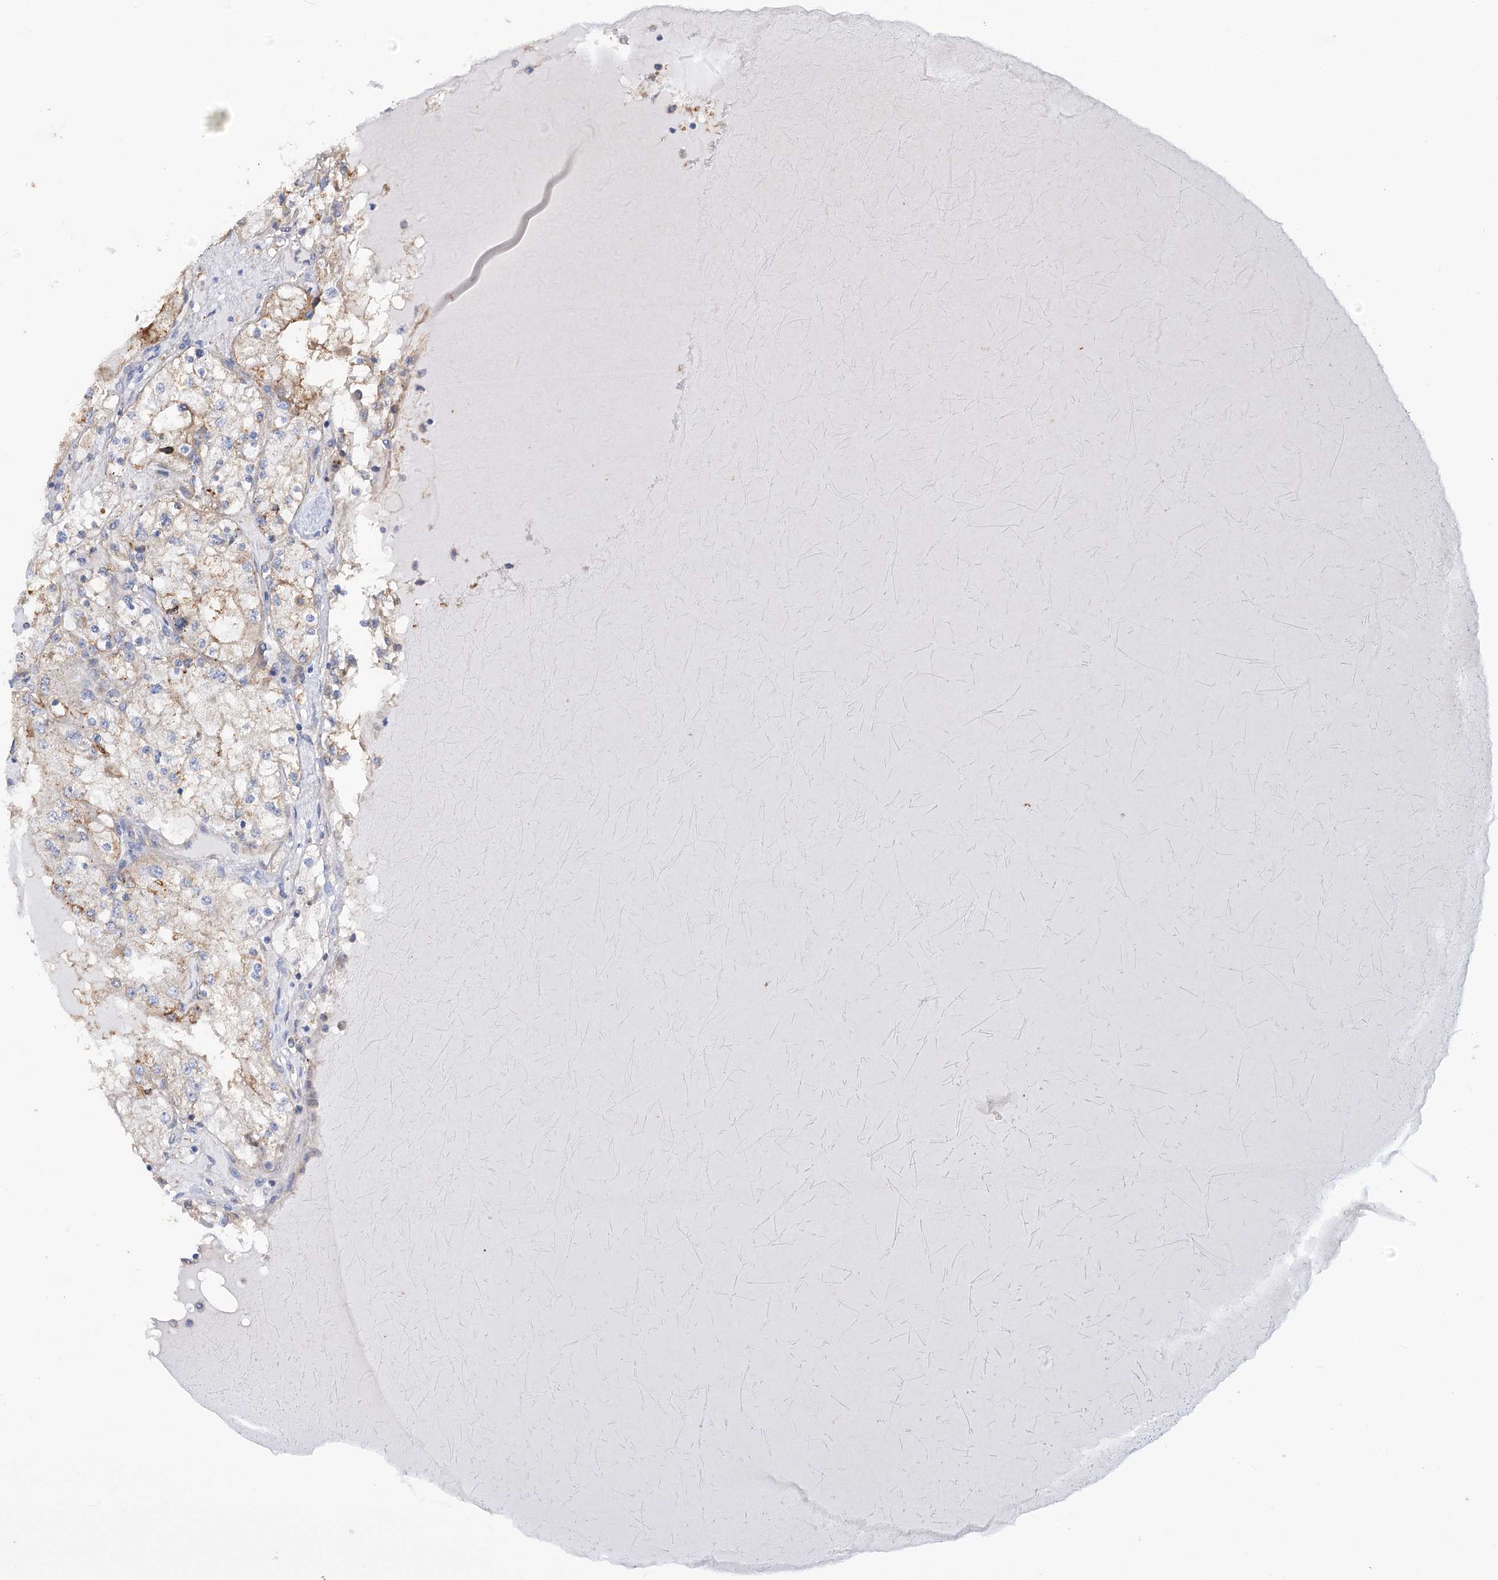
{"staining": {"intensity": "weak", "quantity": "<25%", "location": "cytoplasmic/membranous"}, "tissue": "renal cancer", "cell_type": "Tumor cells", "image_type": "cancer", "snomed": [{"axis": "morphology", "description": "Adenocarcinoma, NOS"}, {"axis": "topography", "description": "Kidney"}], "caption": "This micrograph is of adenocarcinoma (renal) stained with immunohistochemistry (IHC) to label a protein in brown with the nuclei are counter-stained blue. There is no positivity in tumor cells.", "gene": "GUSB", "patient": {"sex": "male", "age": 68}}